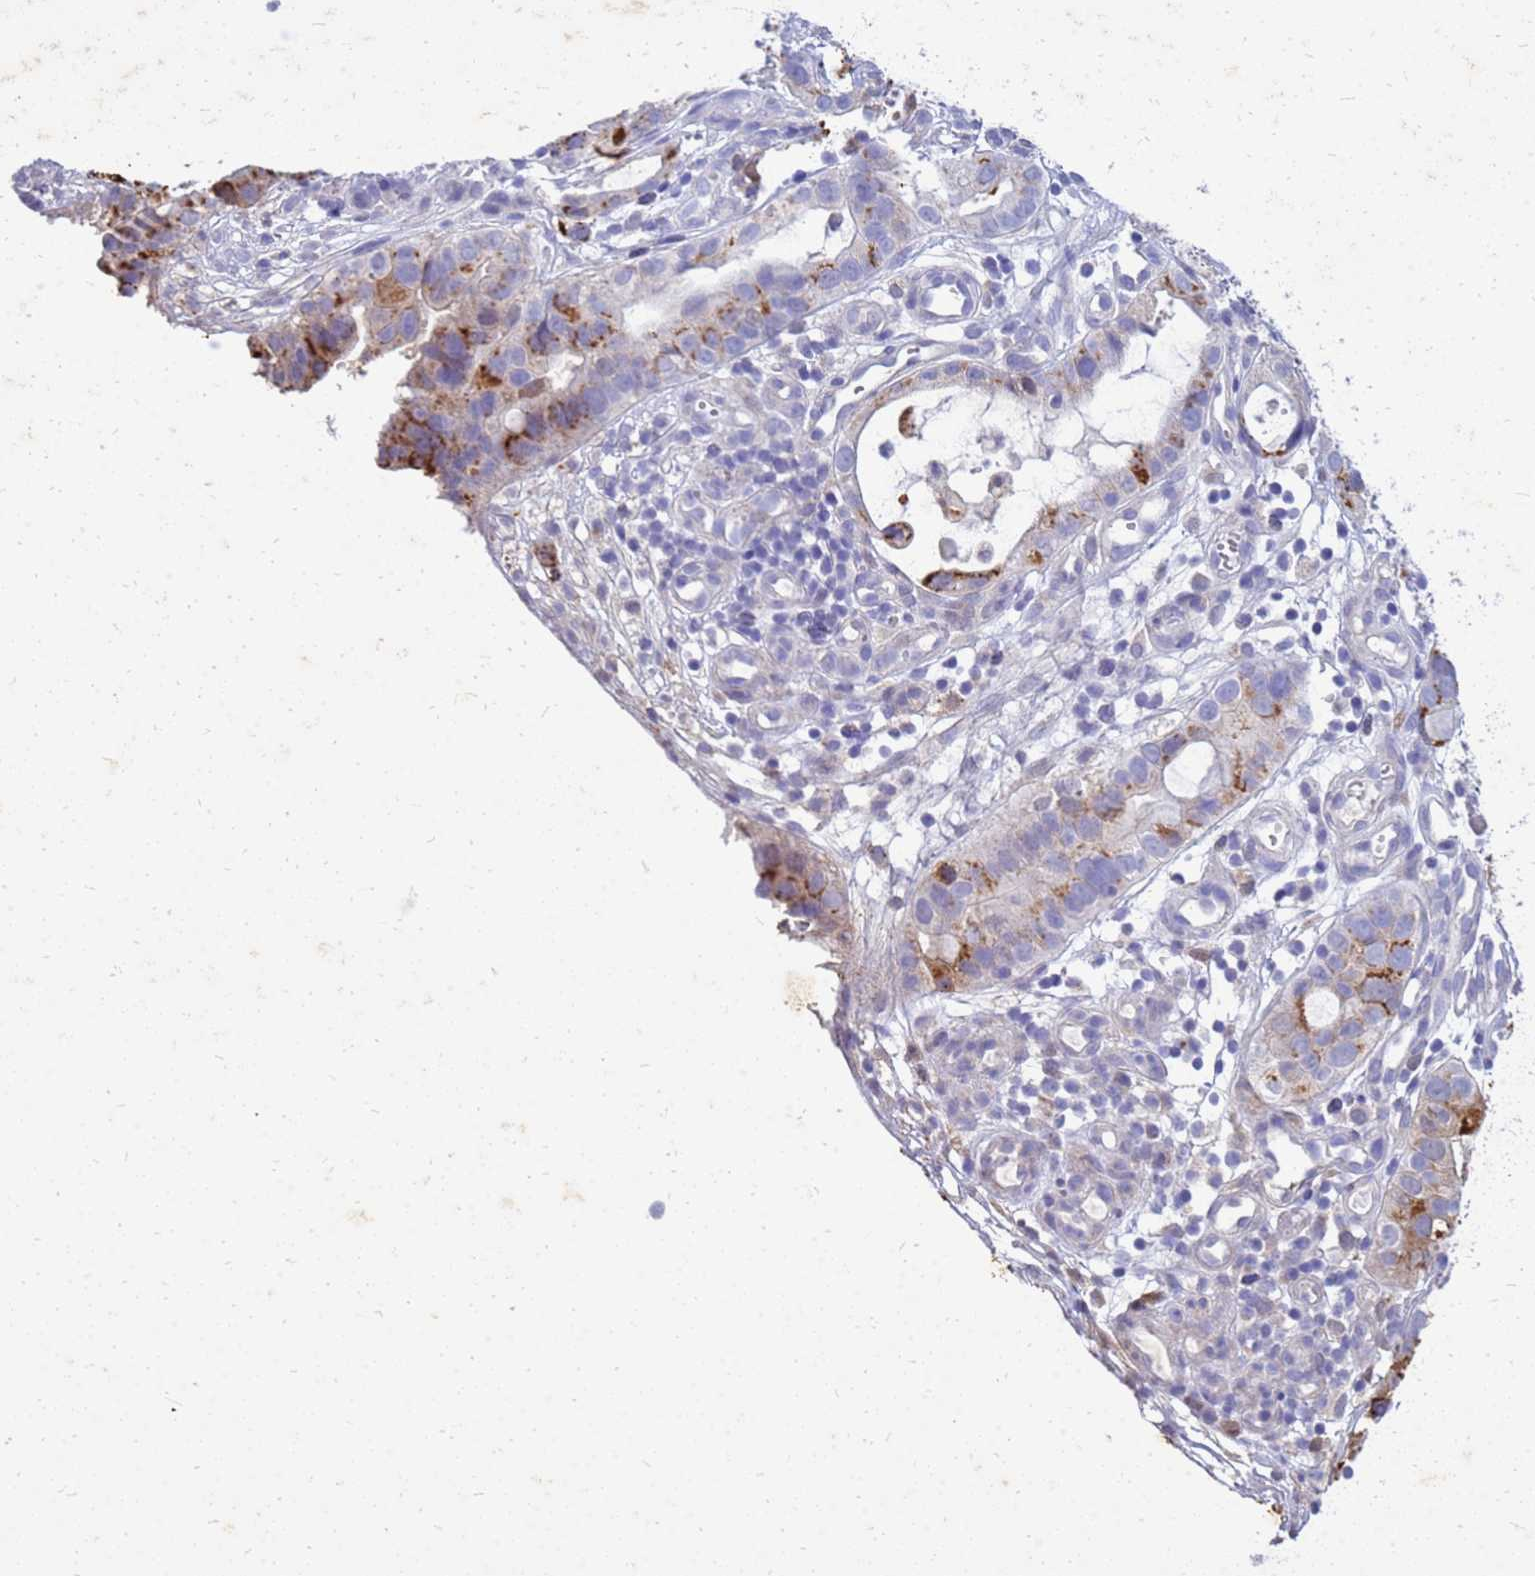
{"staining": {"intensity": "moderate", "quantity": "25%-75%", "location": "cytoplasmic/membranous"}, "tissue": "stomach cancer", "cell_type": "Tumor cells", "image_type": "cancer", "snomed": [{"axis": "morphology", "description": "Adenocarcinoma, NOS"}, {"axis": "topography", "description": "Stomach"}], "caption": "Immunohistochemical staining of human stomach cancer reveals moderate cytoplasmic/membranous protein staining in approximately 25%-75% of tumor cells. The staining was performed using DAB (3,3'-diaminobenzidine), with brown indicating positive protein expression. Nuclei are stained blue with hematoxylin.", "gene": "AKR1C1", "patient": {"sex": "male", "age": 55}}